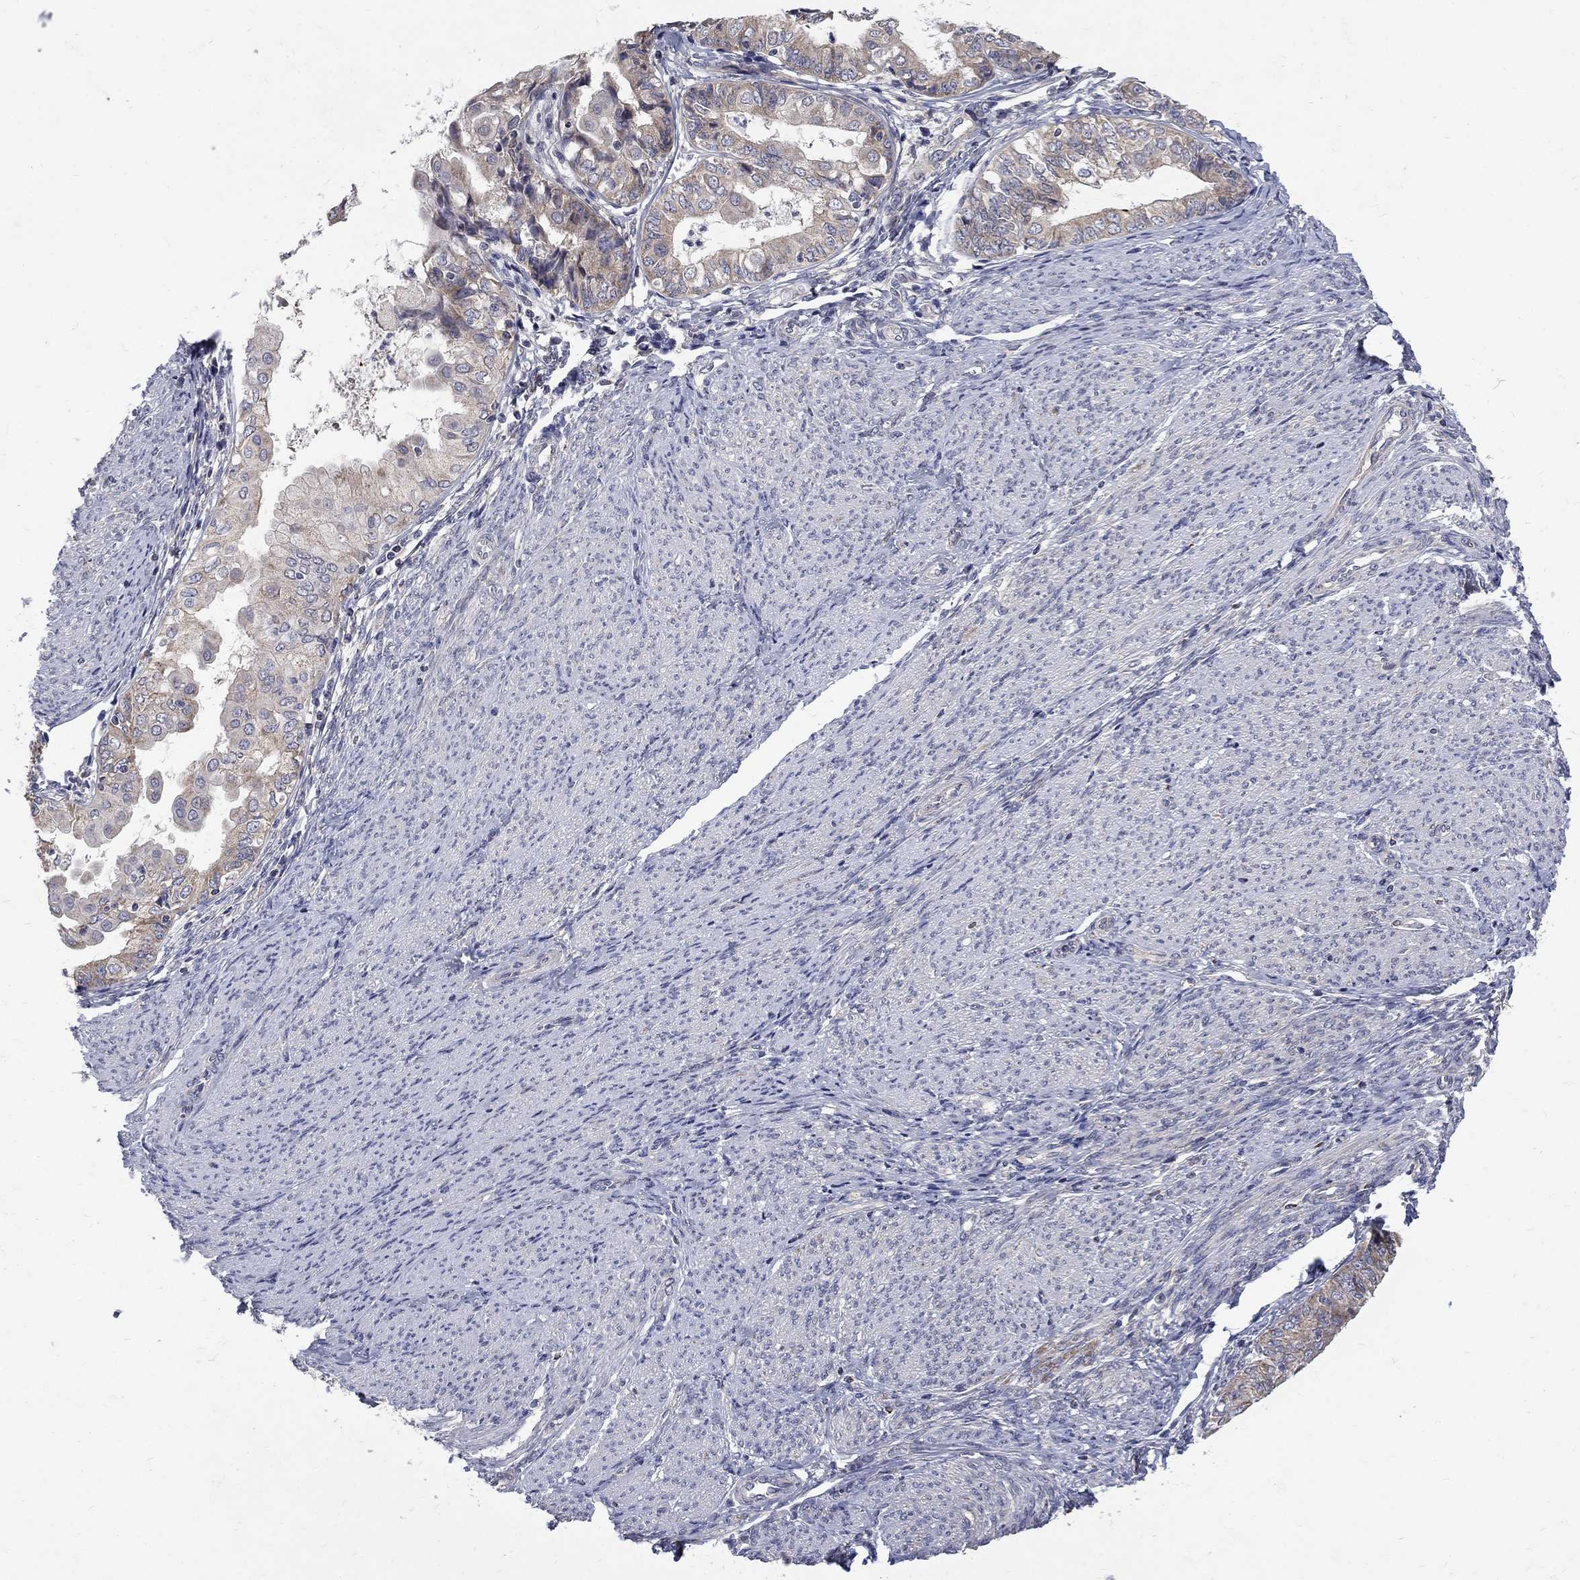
{"staining": {"intensity": "weak", "quantity": "<25%", "location": "cytoplasmic/membranous"}, "tissue": "endometrial cancer", "cell_type": "Tumor cells", "image_type": "cancer", "snomed": [{"axis": "morphology", "description": "Adenocarcinoma, NOS"}, {"axis": "topography", "description": "Endometrium"}], "caption": "Immunohistochemical staining of human endometrial cancer exhibits no significant positivity in tumor cells. (IHC, brightfield microscopy, high magnification).", "gene": "SH2B1", "patient": {"sex": "female", "age": 68}}